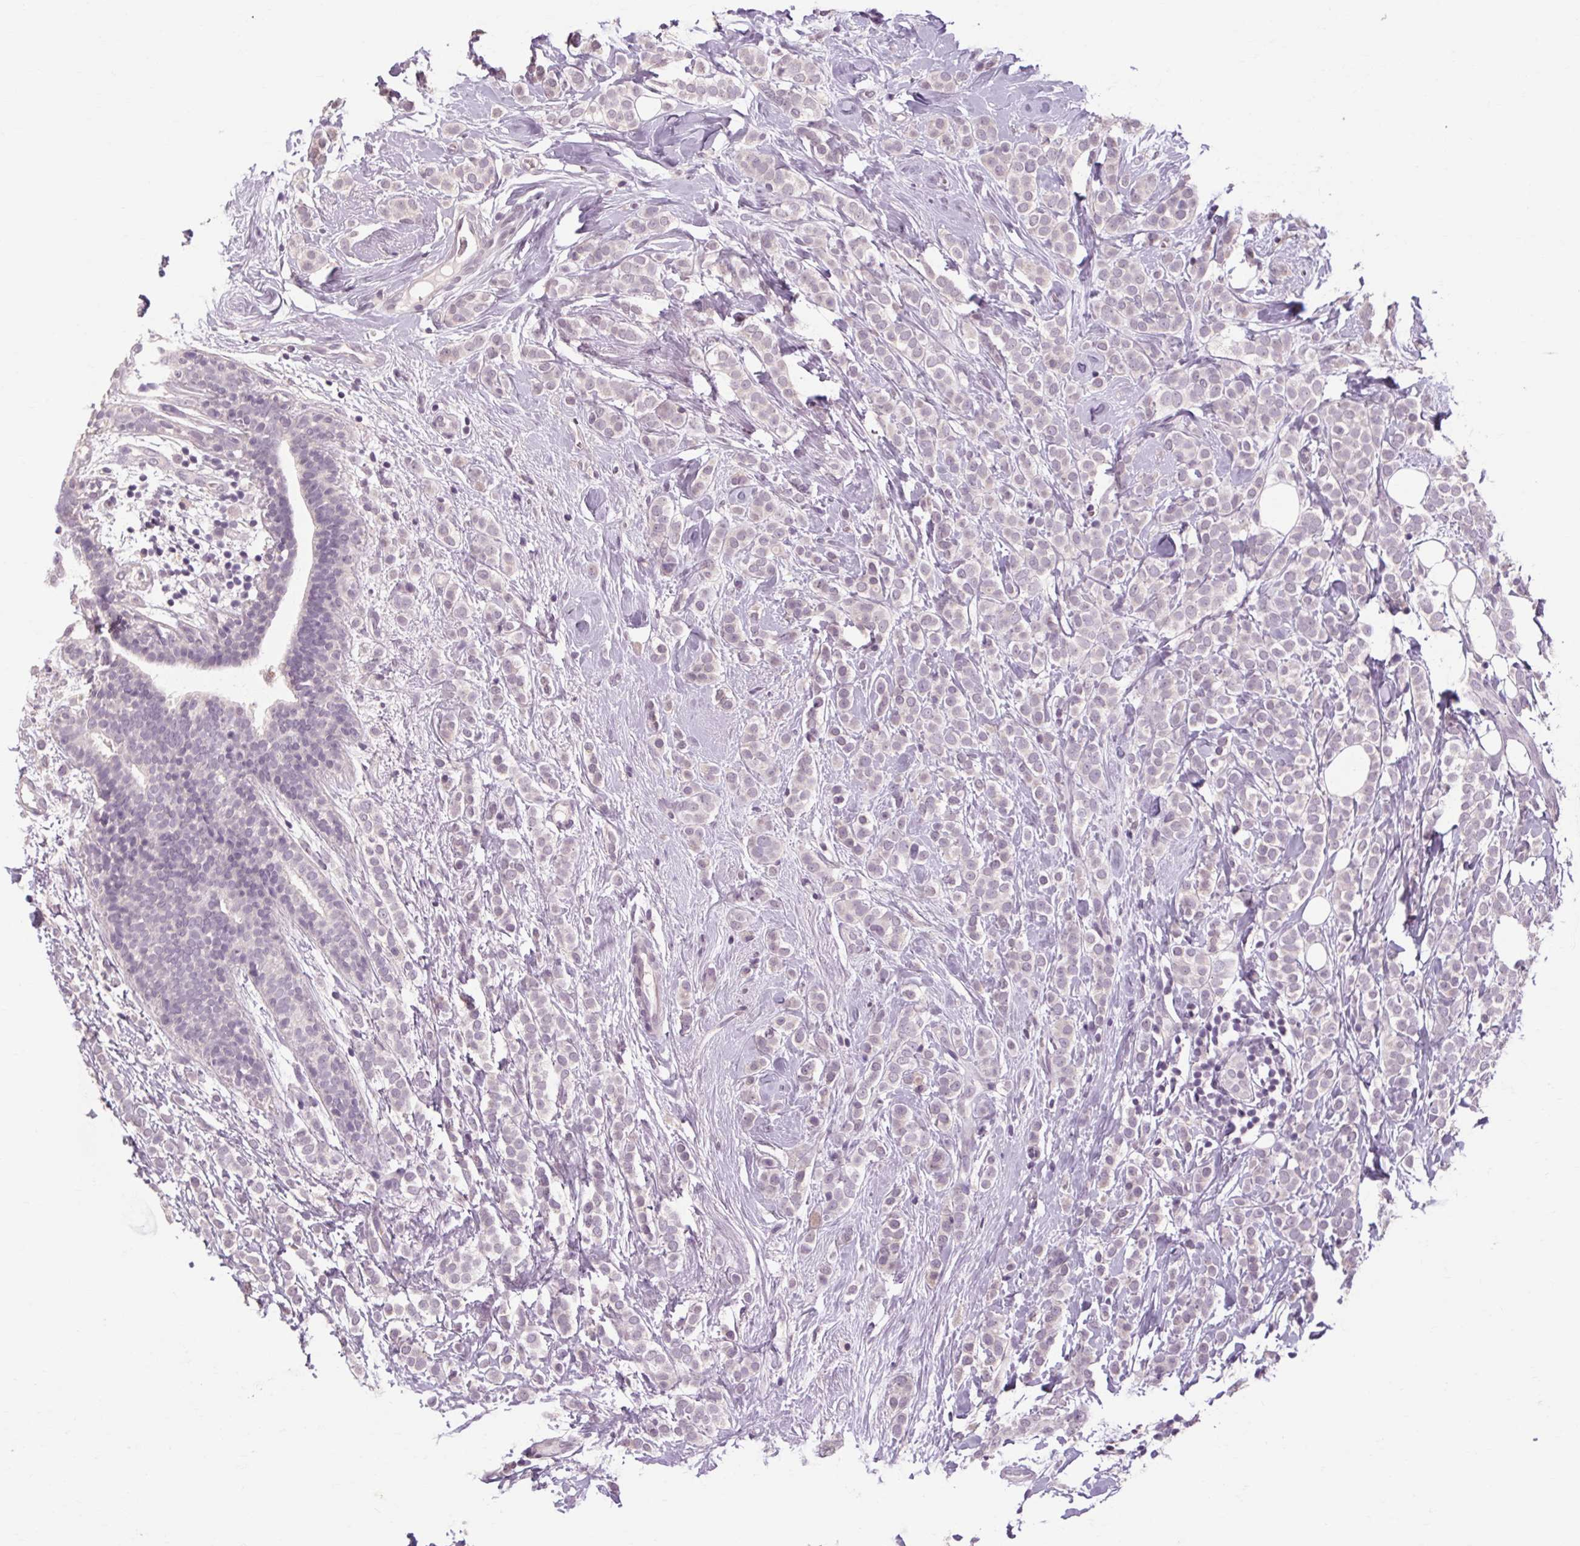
{"staining": {"intensity": "negative", "quantity": "none", "location": "none"}, "tissue": "breast cancer", "cell_type": "Tumor cells", "image_type": "cancer", "snomed": [{"axis": "morphology", "description": "Lobular carcinoma"}, {"axis": "topography", "description": "Breast"}], "caption": "There is no significant positivity in tumor cells of breast lobular carcinoma. Nuclei are stained in blue.", "gene": "POMC", "patient": {"sex": "female", "age": 49}}